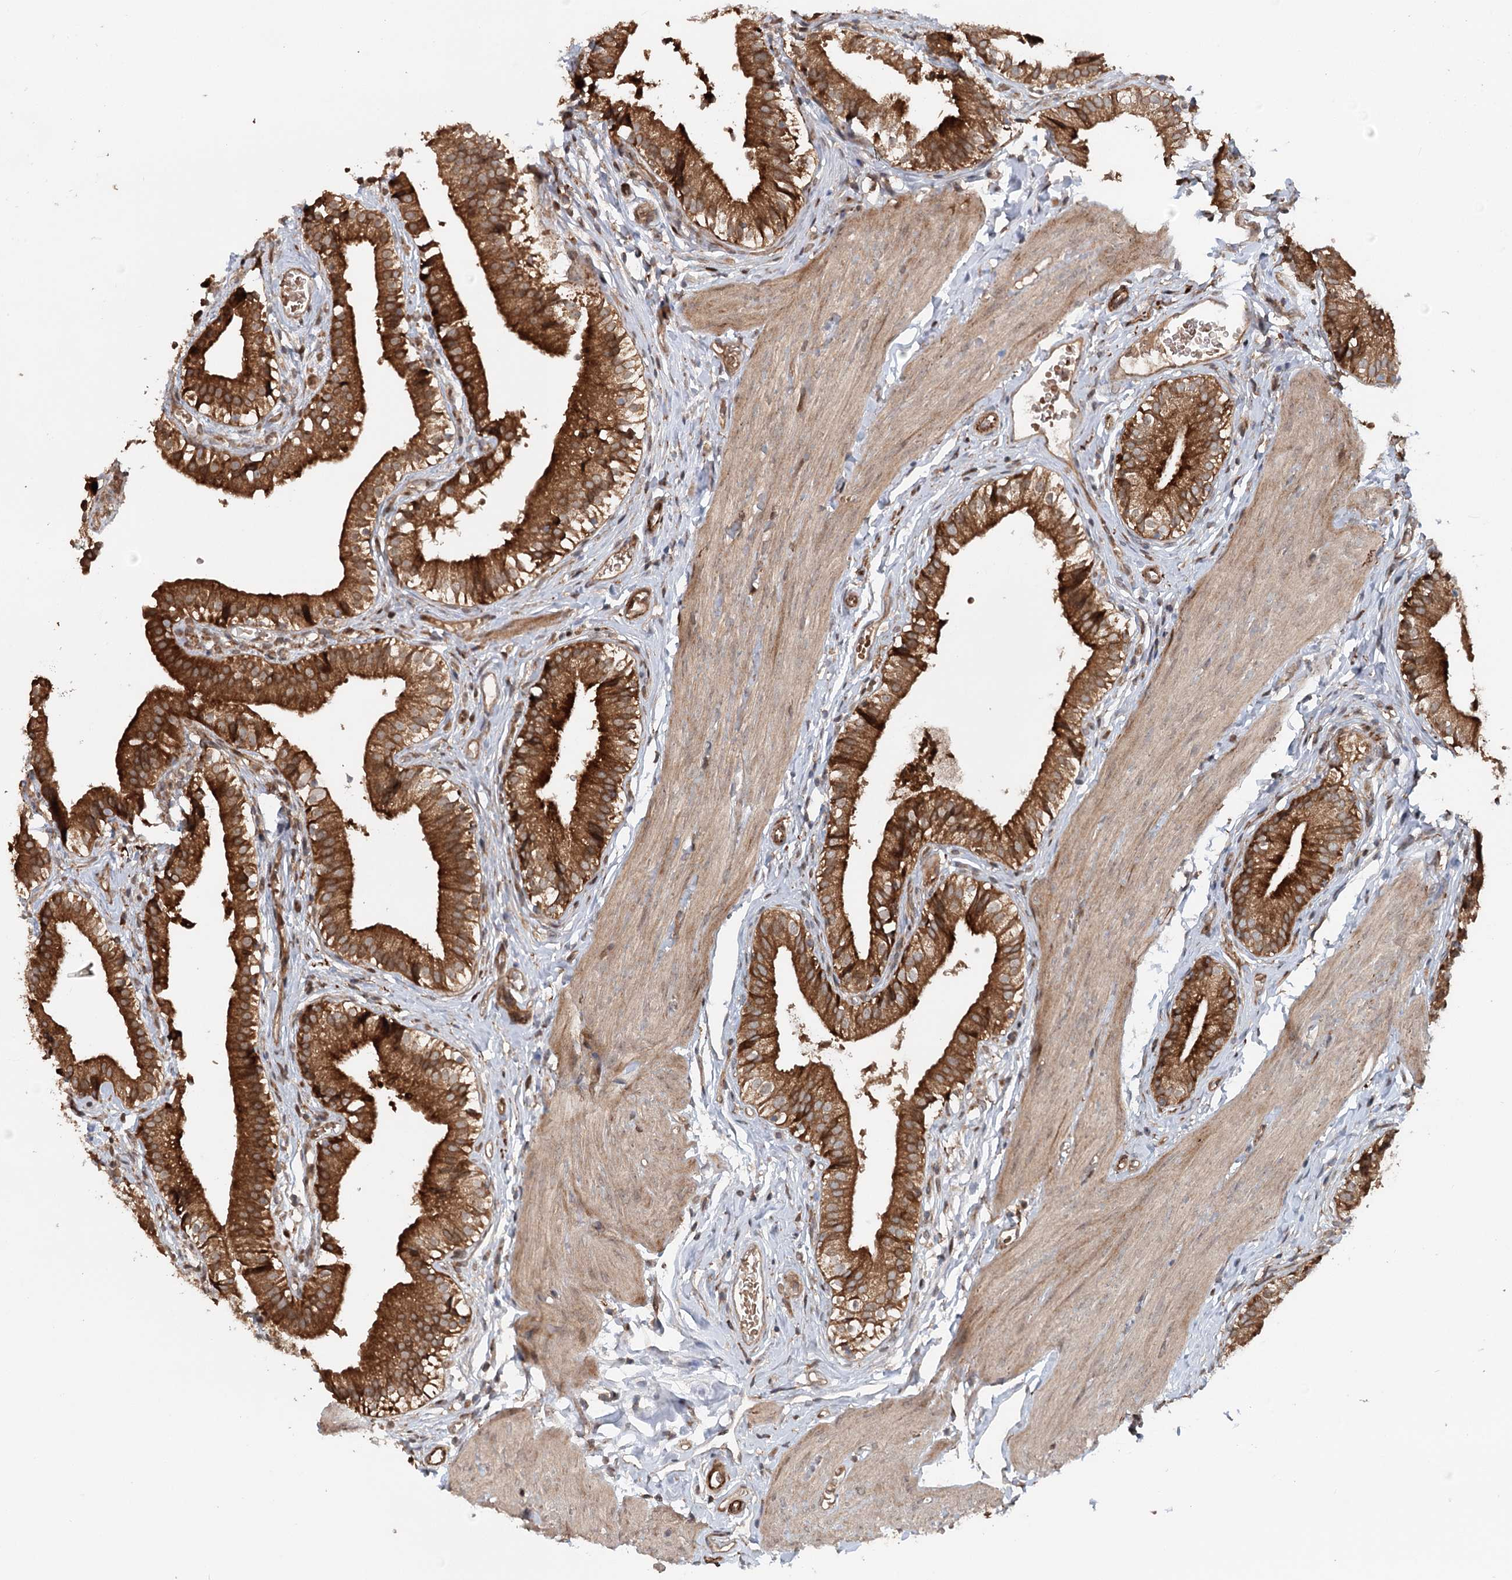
{"staining": {"intensity": "strong", "quantity": ">75%", "location": "cytoplasmic/membranous"}, "tissue": "gallbladder", "cell_type": "Glandular cells", "image_type": "normal", "snomed": [{"axis": "morphology", "description": "Normal tissue, NOS"}, {"axis": "topography", "description": "Gallbladder"}], "caption": "A brown stain shows strong cytoplasmic/membranous staining of a protein in glandular cells of normal human gallbladder. Nuclei are stained in blue.", "gene": "RNF111", "patient": {"sex": "female", "age": 47}}